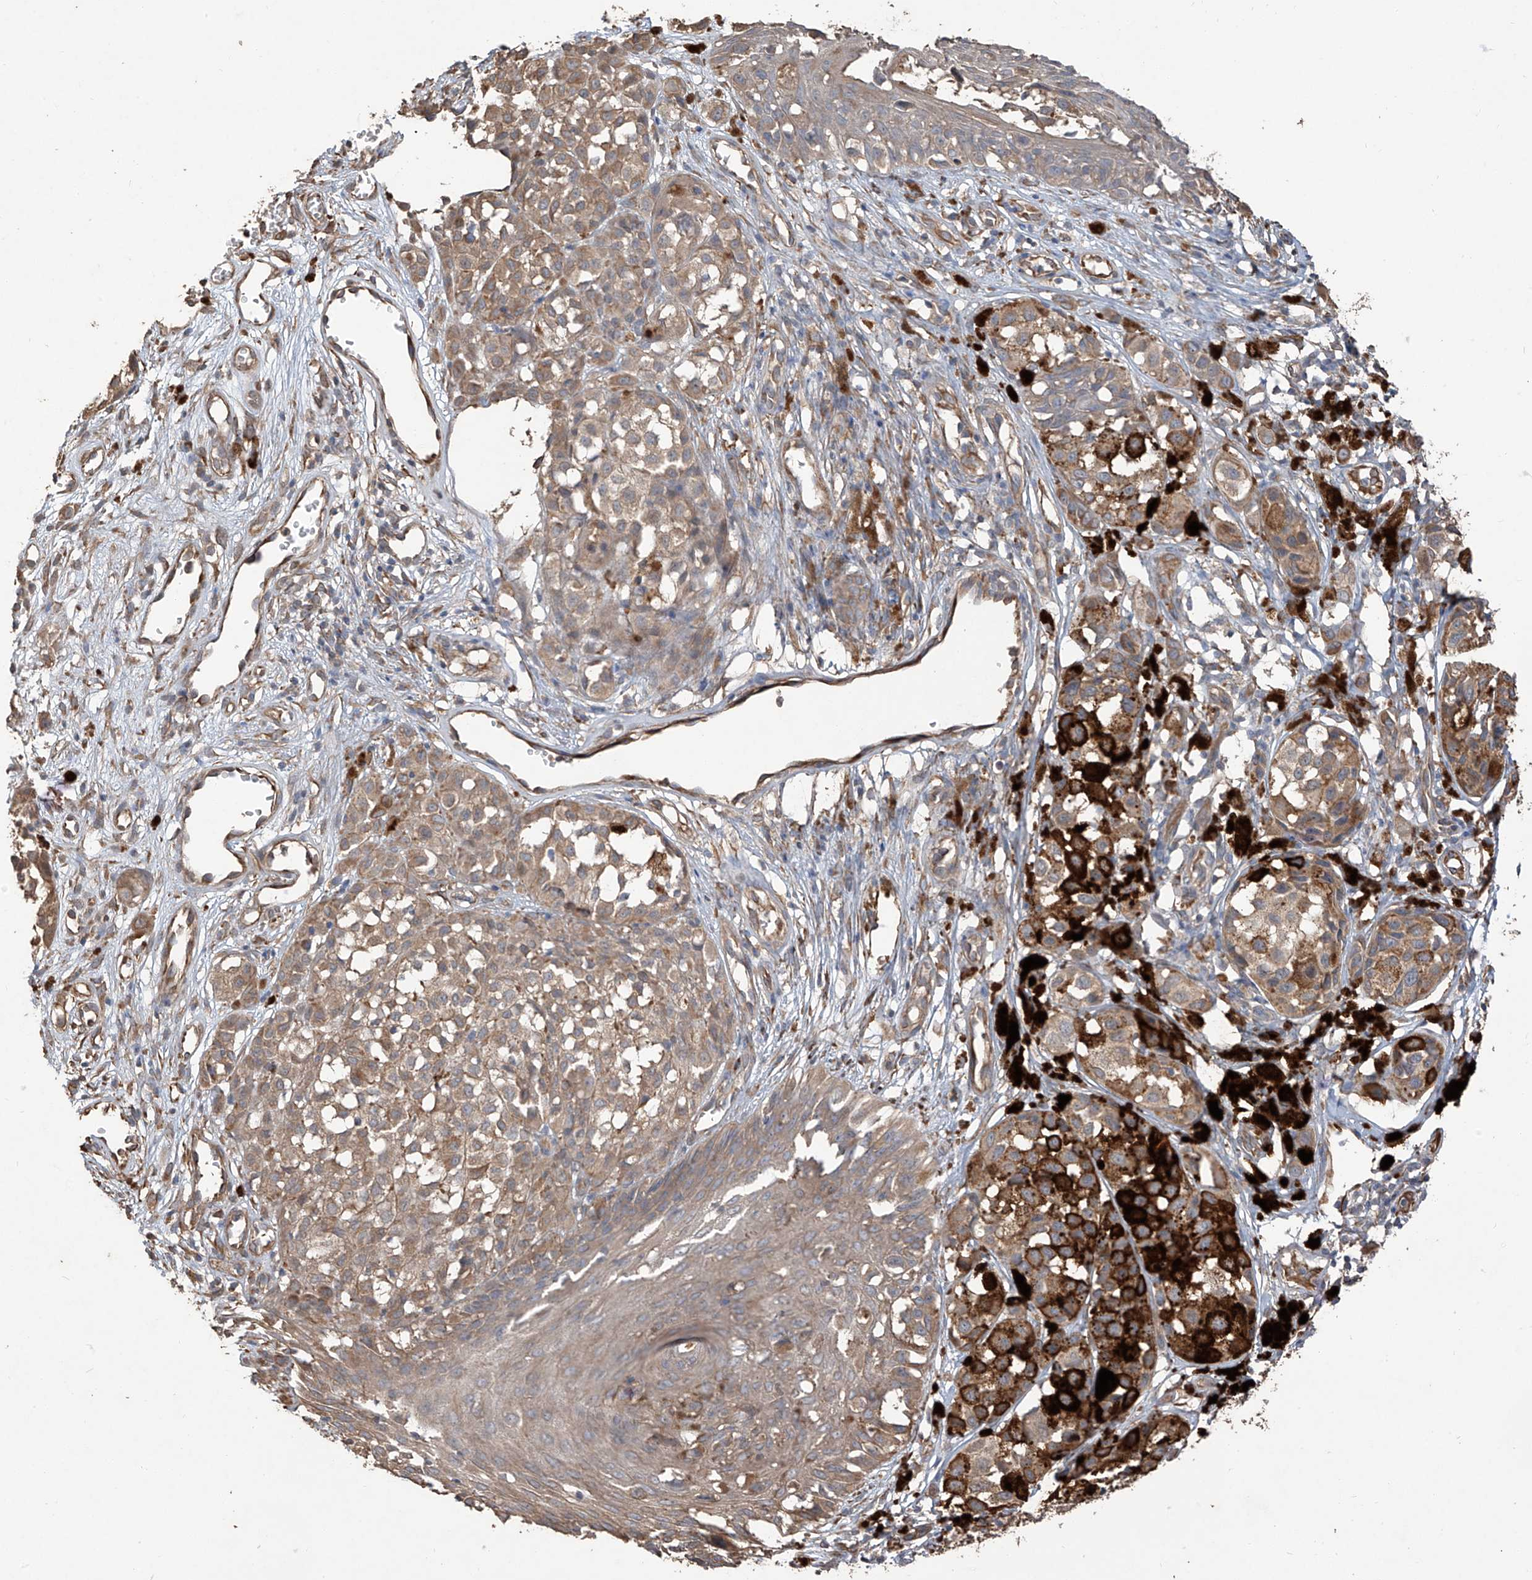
{"staining": {"intensity": "moderate", "quantity": ">75%", "location": "cytoplasmic/membranous"}, "tissue": "melanoma", "cell_type": "Tumor cells", "image_type": "cancer", "snomed": [{"axis": "morphology", "description": "Malignant melanoma, NOS"}, {"axis": "topography", "description": "Skin of leg"}], "caption": "Moderate cytoplasmic/membranous protein expression is seen in about >75% of tumor cells in melanoma. The protein is shown in brown color, while the nuclei are stained blue.", "gene": "AGBL5", "patient": {"sex": "female", "age": 72}}